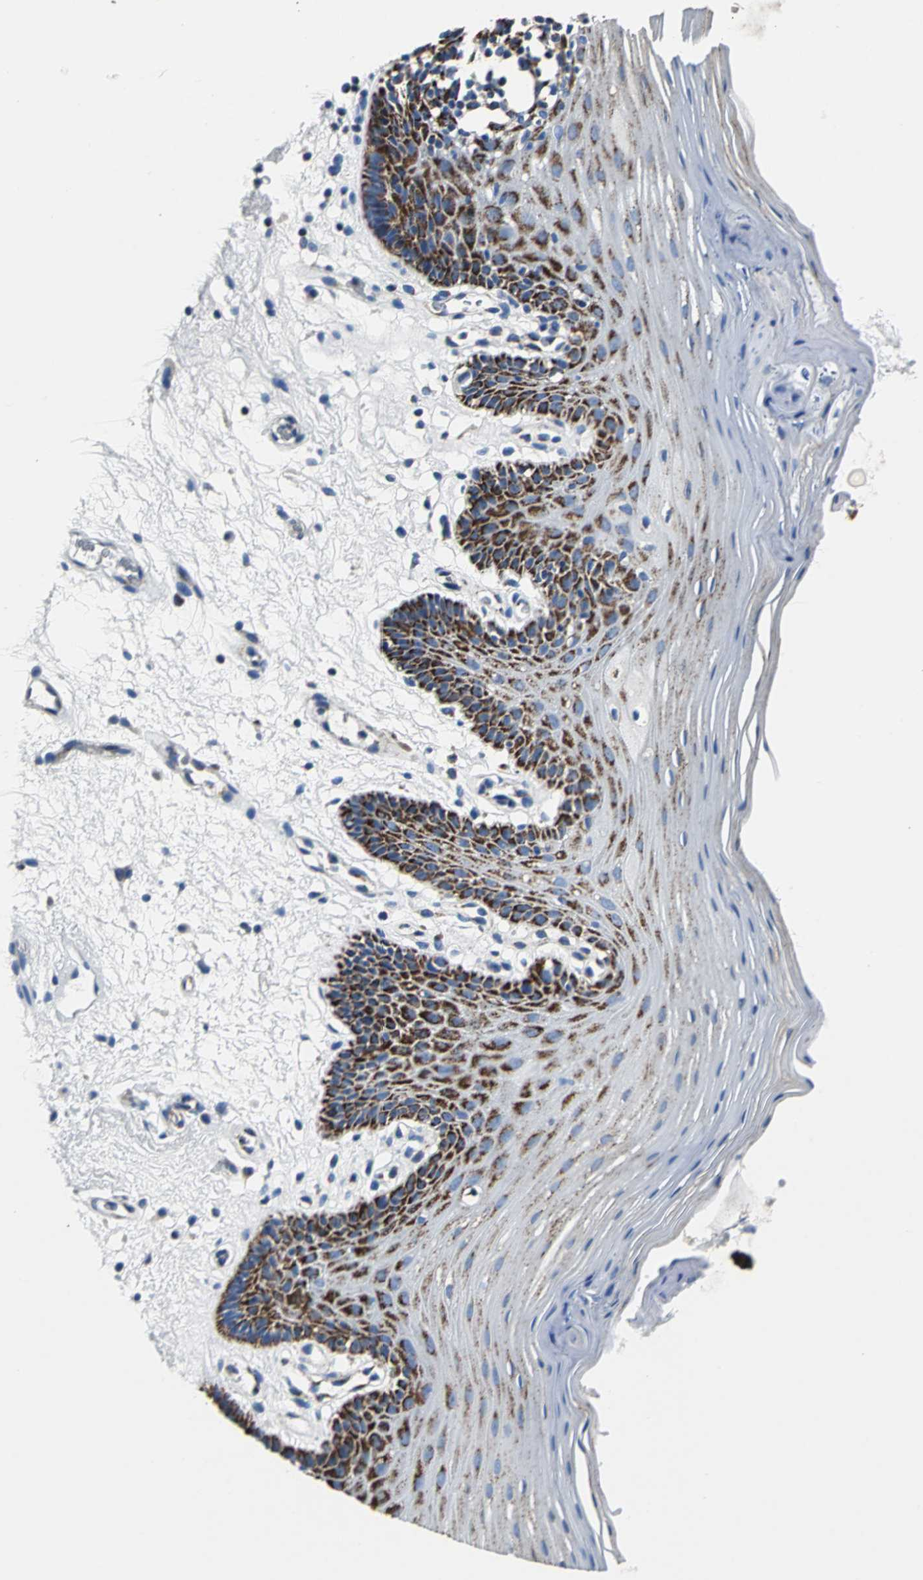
{"staining": {"intensity": "moderate", "quantity": "25%-75%", "location": "cytoplasmic/membranous"}, "tissue": "oral mucosa", "cell_type": "Squamous epithelial cells", "image_type": "normal", "snomed": [{"axis": "morphology", "description": "Normal tissue, NOS"}, {"axis": "morphology", "description": "Squamous cell carcinoma, NOS"}, {"axis": "topography", "description": "Skeletal muscle"}, {"axis": "topography", "description": "Oral tissue"}, {"axis": "topography", "description": "Head-Neck"}], "caption": "Immunohistochemical staining of benign oral mucosa shows 25%-75% levels of moderate cytoplasmic/membranous protein positivity in about 25%-75% of squamous epithelial cells. The protein is stained brown, and the nuclei are stained in blue (DAB (3,3'-diaminobenzidine) IHC with brightfield microscopy, high magnification).", "gene": "IFI6", "patient": {"sex": "male", "age": 71}}